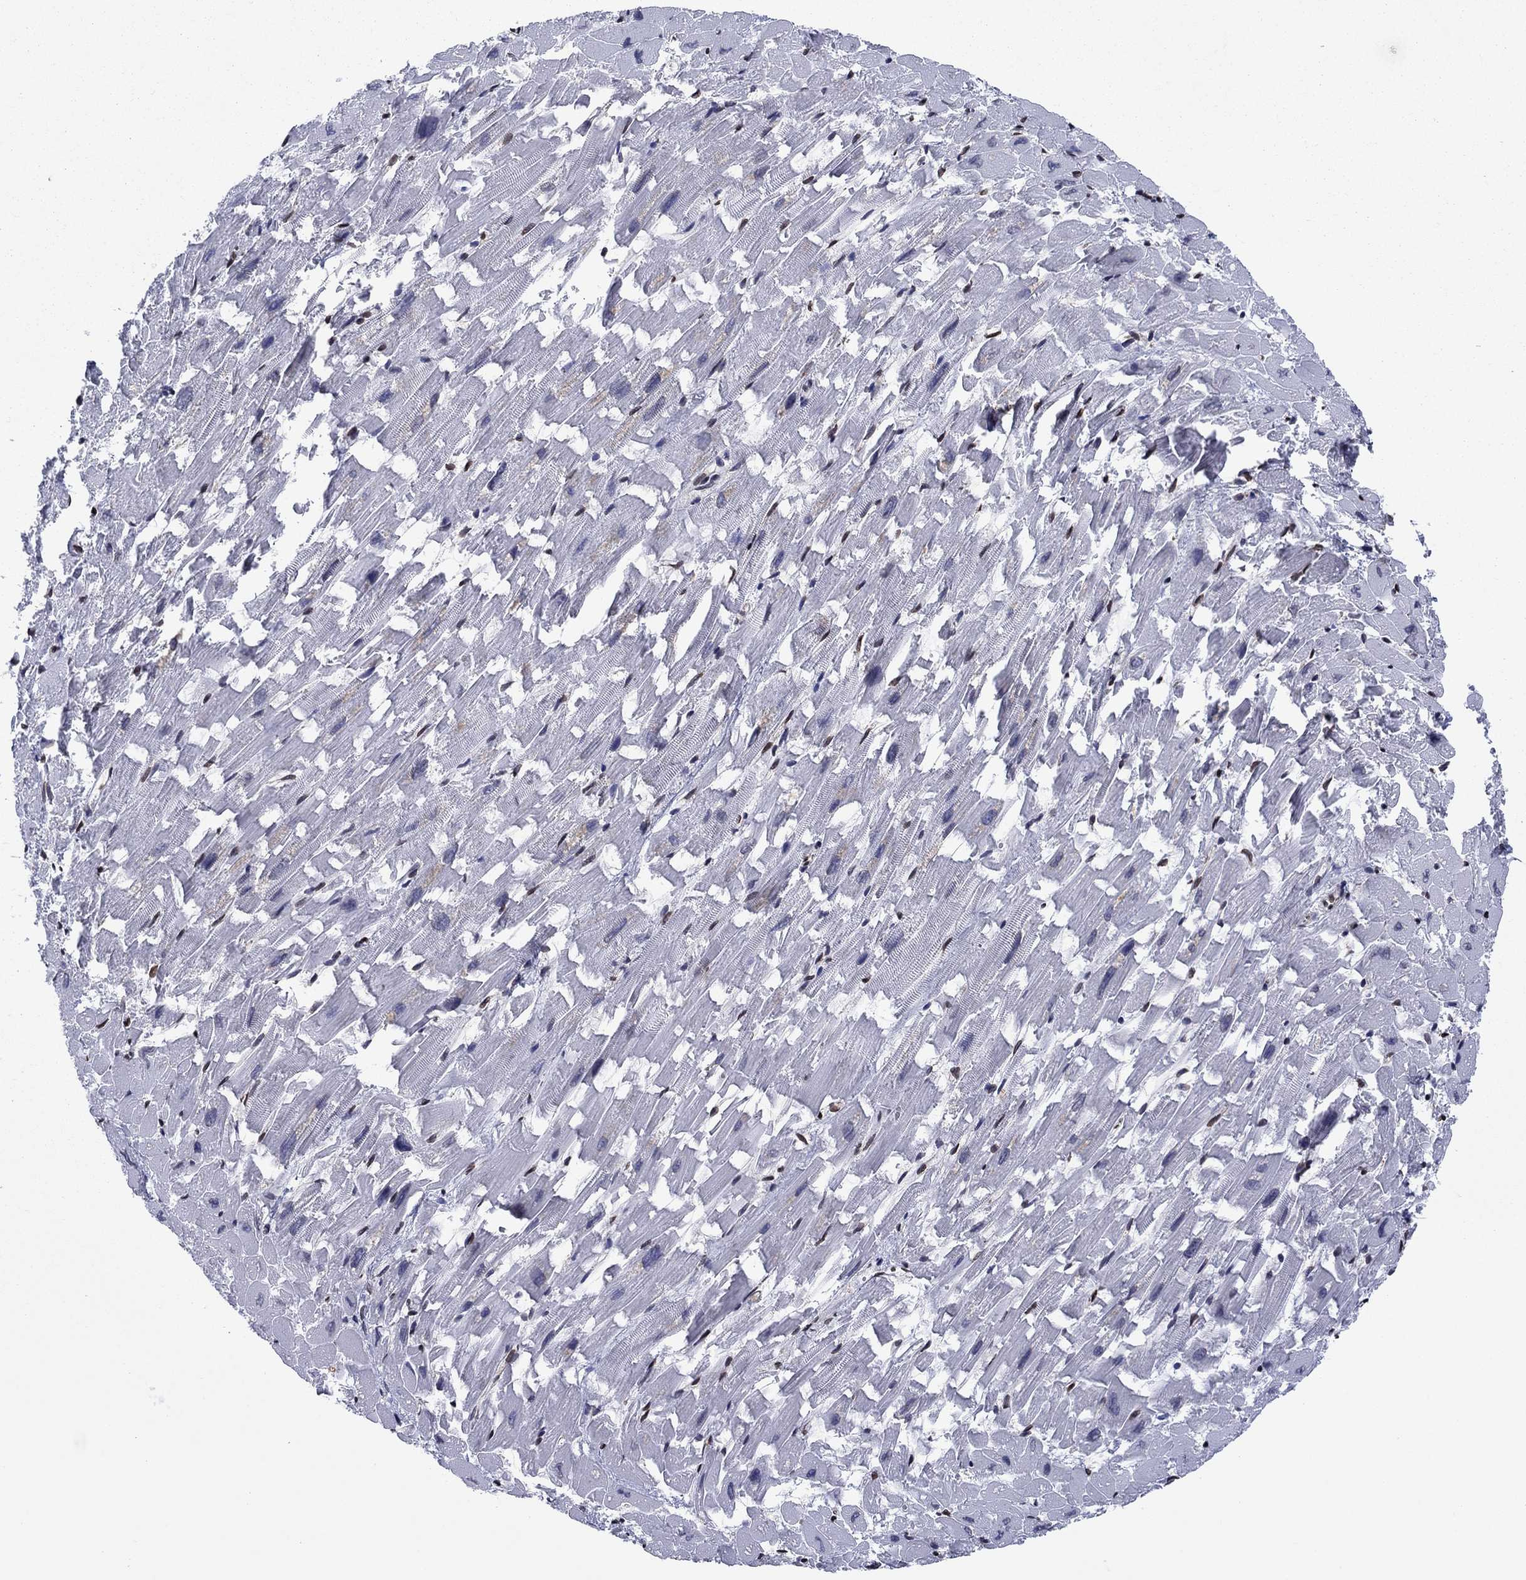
{"staining": {"intensity": "strong", "quantity": "<25%", "location": "nuclear"}, "tissue": "heart muscle", "cell_type": "Cardiomyocytes", "image_type": "normal", "snomed": [{"axis": "morphology", "description": "Normal tissue, NOS"}, {"axis": "topography", "description": "Heart"}], "caption": "Protein expression analysis of benign heart muscle exhibits strong nuclear expression in approximately <25% of cardiomyocytes.", "gene": "YBX1", "patient": {"sex": "female", "age": 64}}